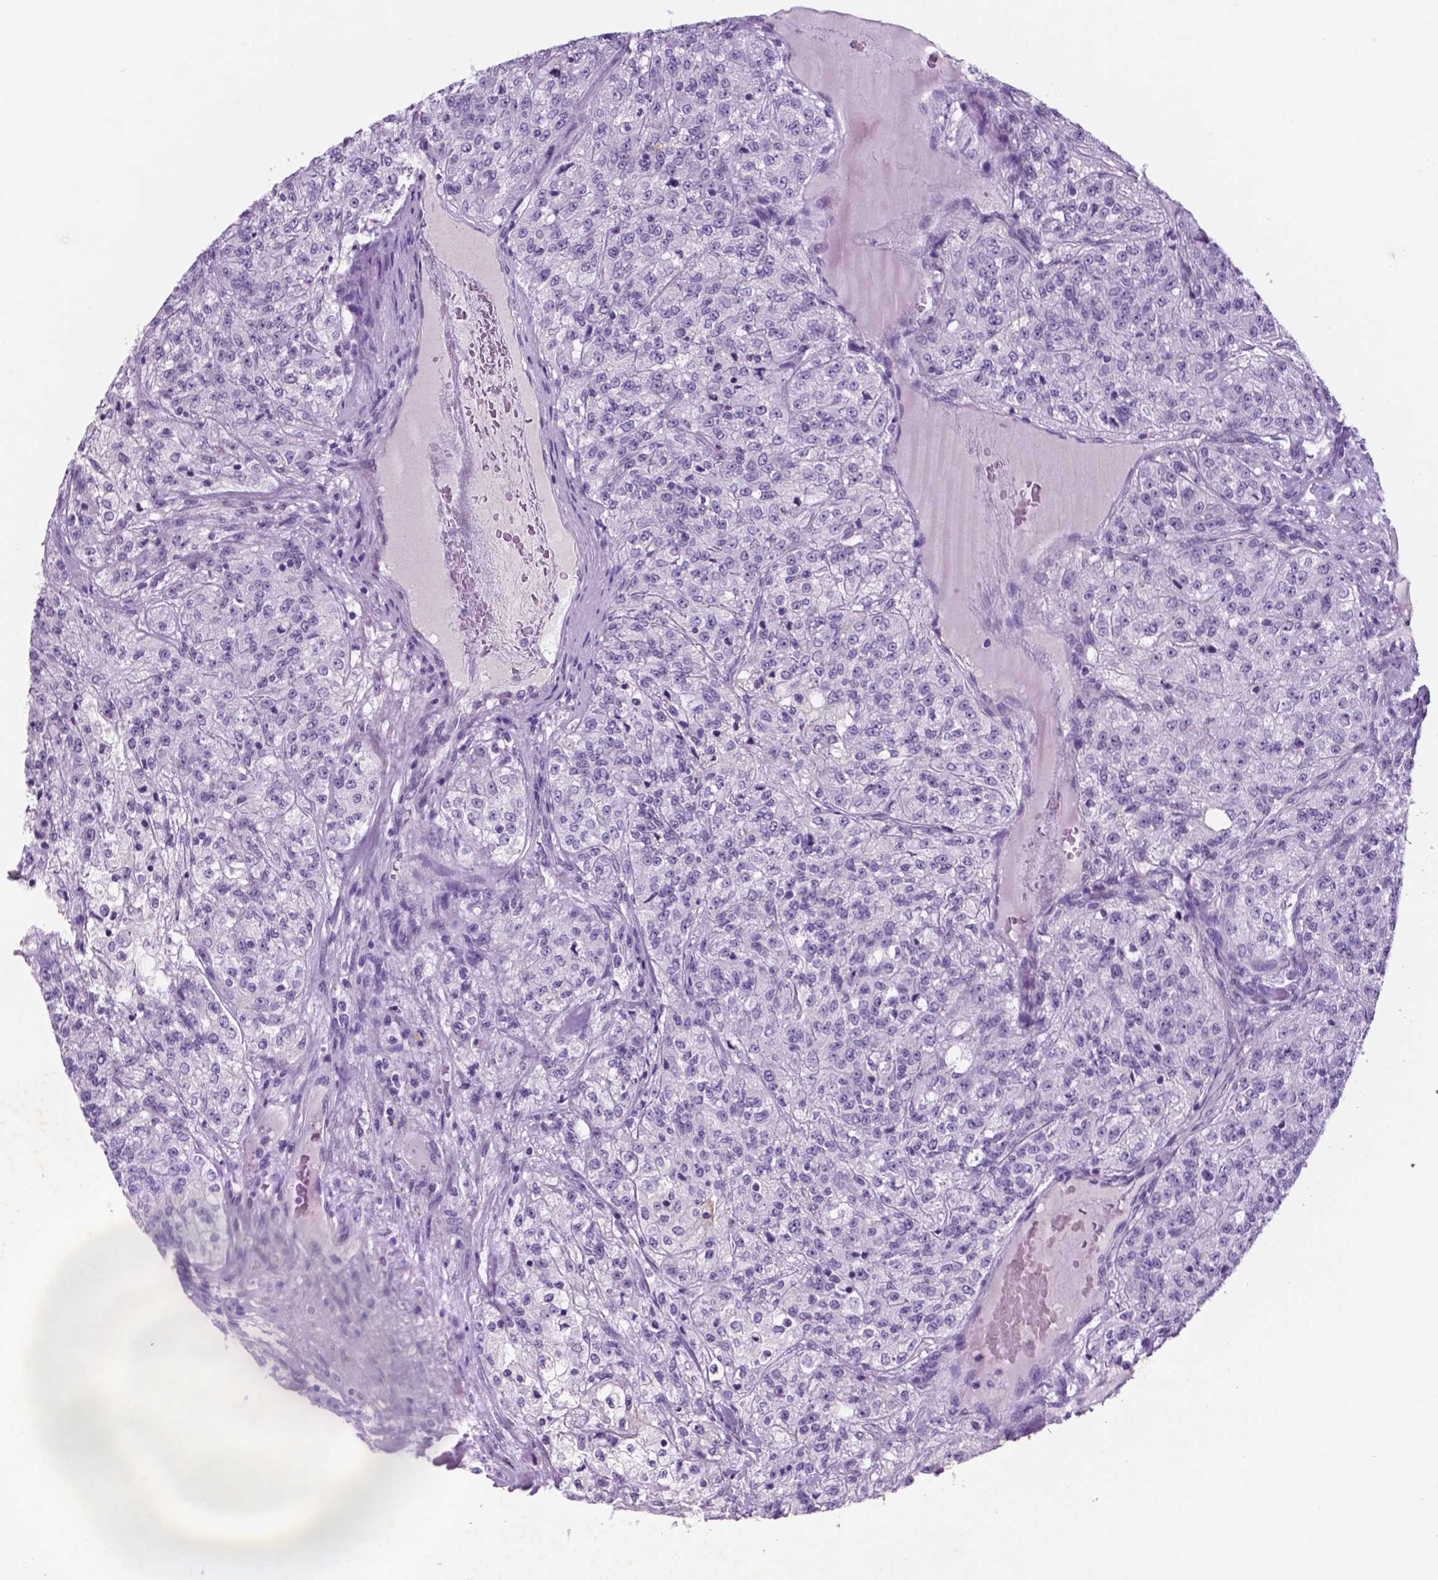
{"staining": {"intensity": "negative", "quantity": "none", "location": "none"}, "tissue": "renal cancer", "cell_type": "Tumor cells", "image_type": "cancer", "snomed": [{"axis": "morphology", "description": "Adenocarcinoma, NOS"}, {"axis": "topography", "description": "Kidney"}], "caption": "Renal cancer (adenocarcinoma) was stained to show a protein in brown. There is no significant positivity in tumor cells.", "gene": "C18orf21", "patient": {"sex": "female", "age": 63}}